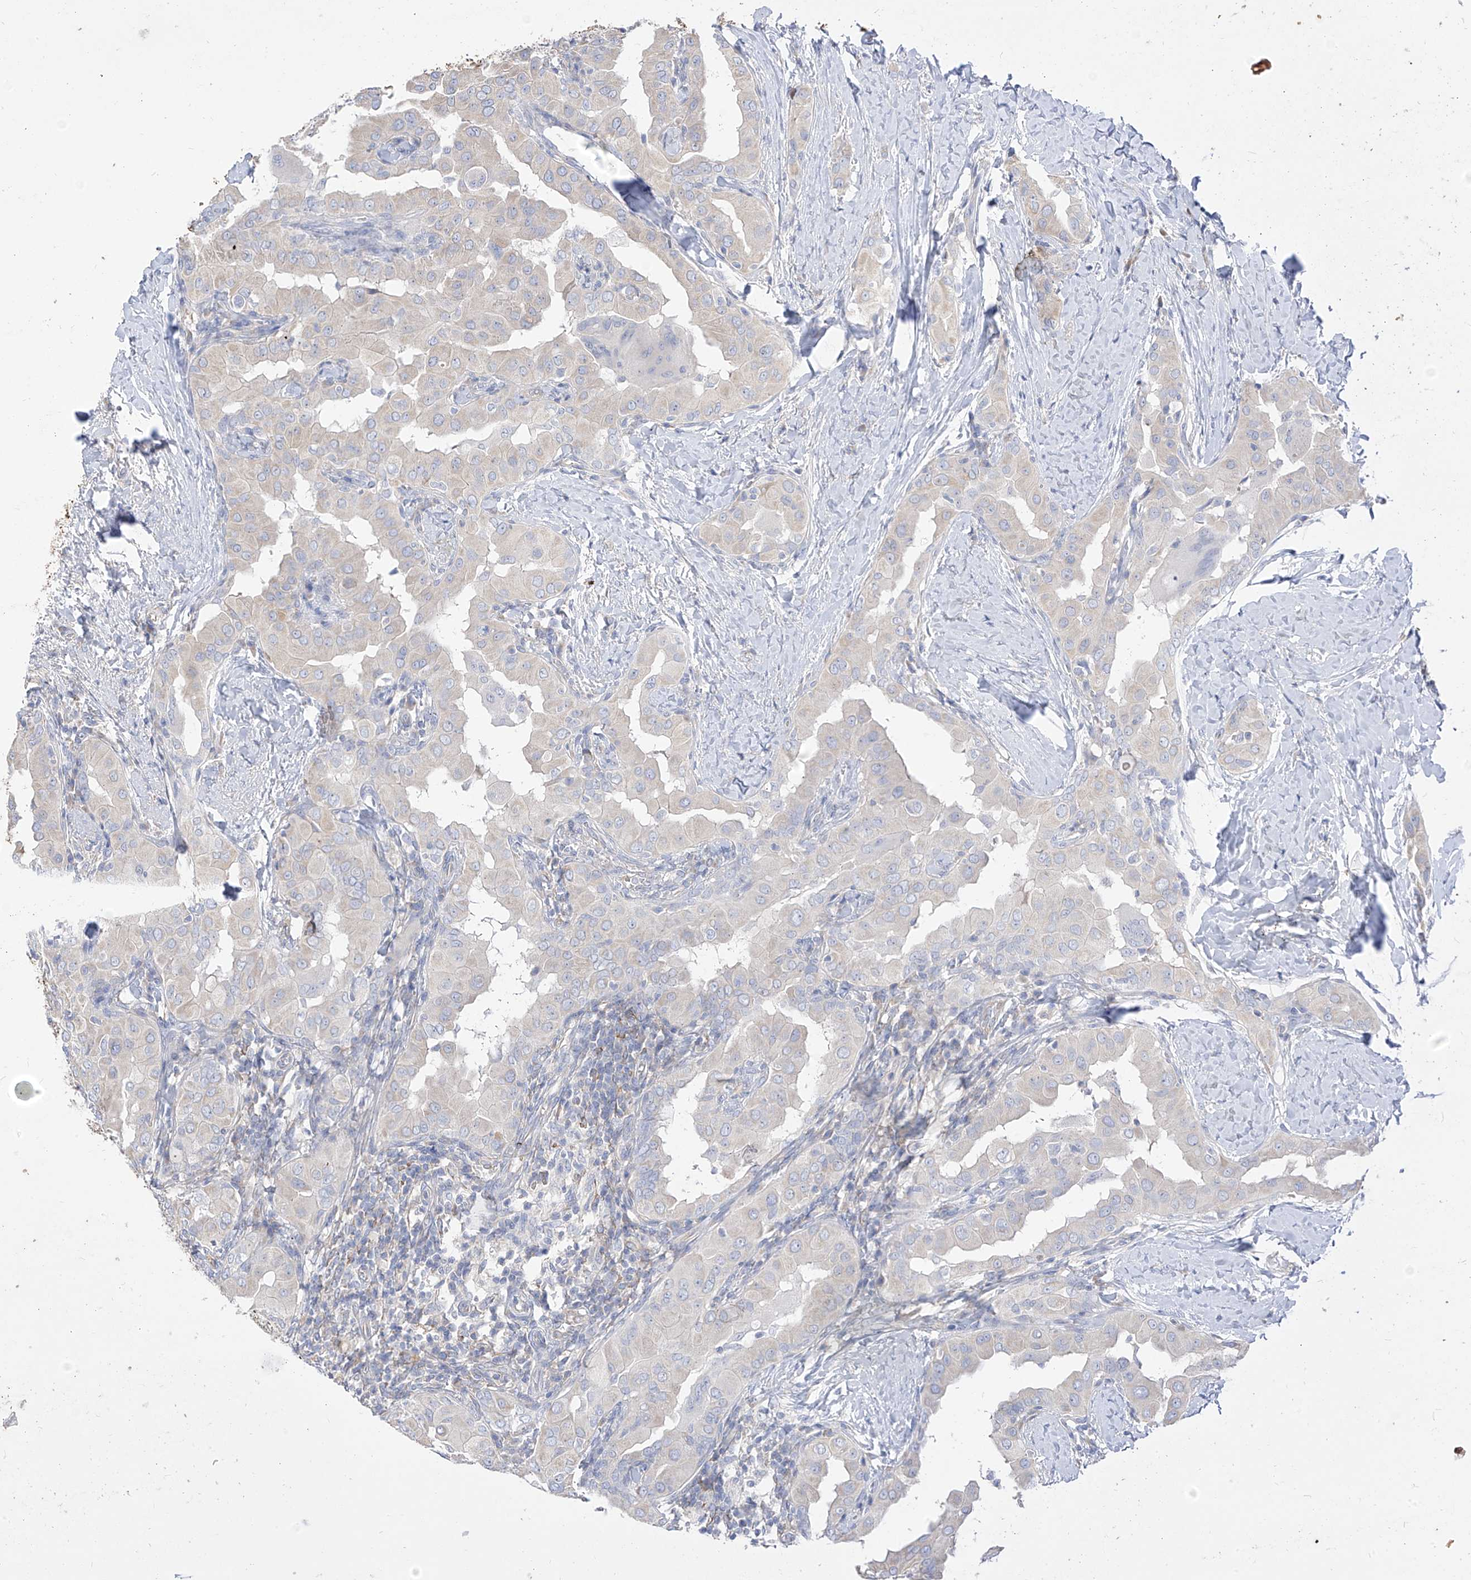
{"staining": {"intensity": "weak", "quantity": "25%-75%", "location": "cytoplasmic/membranous"}, "tissue": "thyroid cancer", "cell_type": "Tumor cells", "image_type": "cancer", "snomed": [{"axis": "morphology", "description": "Papillary adenocarcinoma, NOS"}, {"axis": "topography", "description": "Thyroid gland"}], "caption": "Thyroid cancer stained for a protein (brown) shows weak cytoplasmic/membranous positive positivity in about 25%-75% of tumor cells.", "gene": "RASA2", "patient": {"sex": "male", "age": 33}}